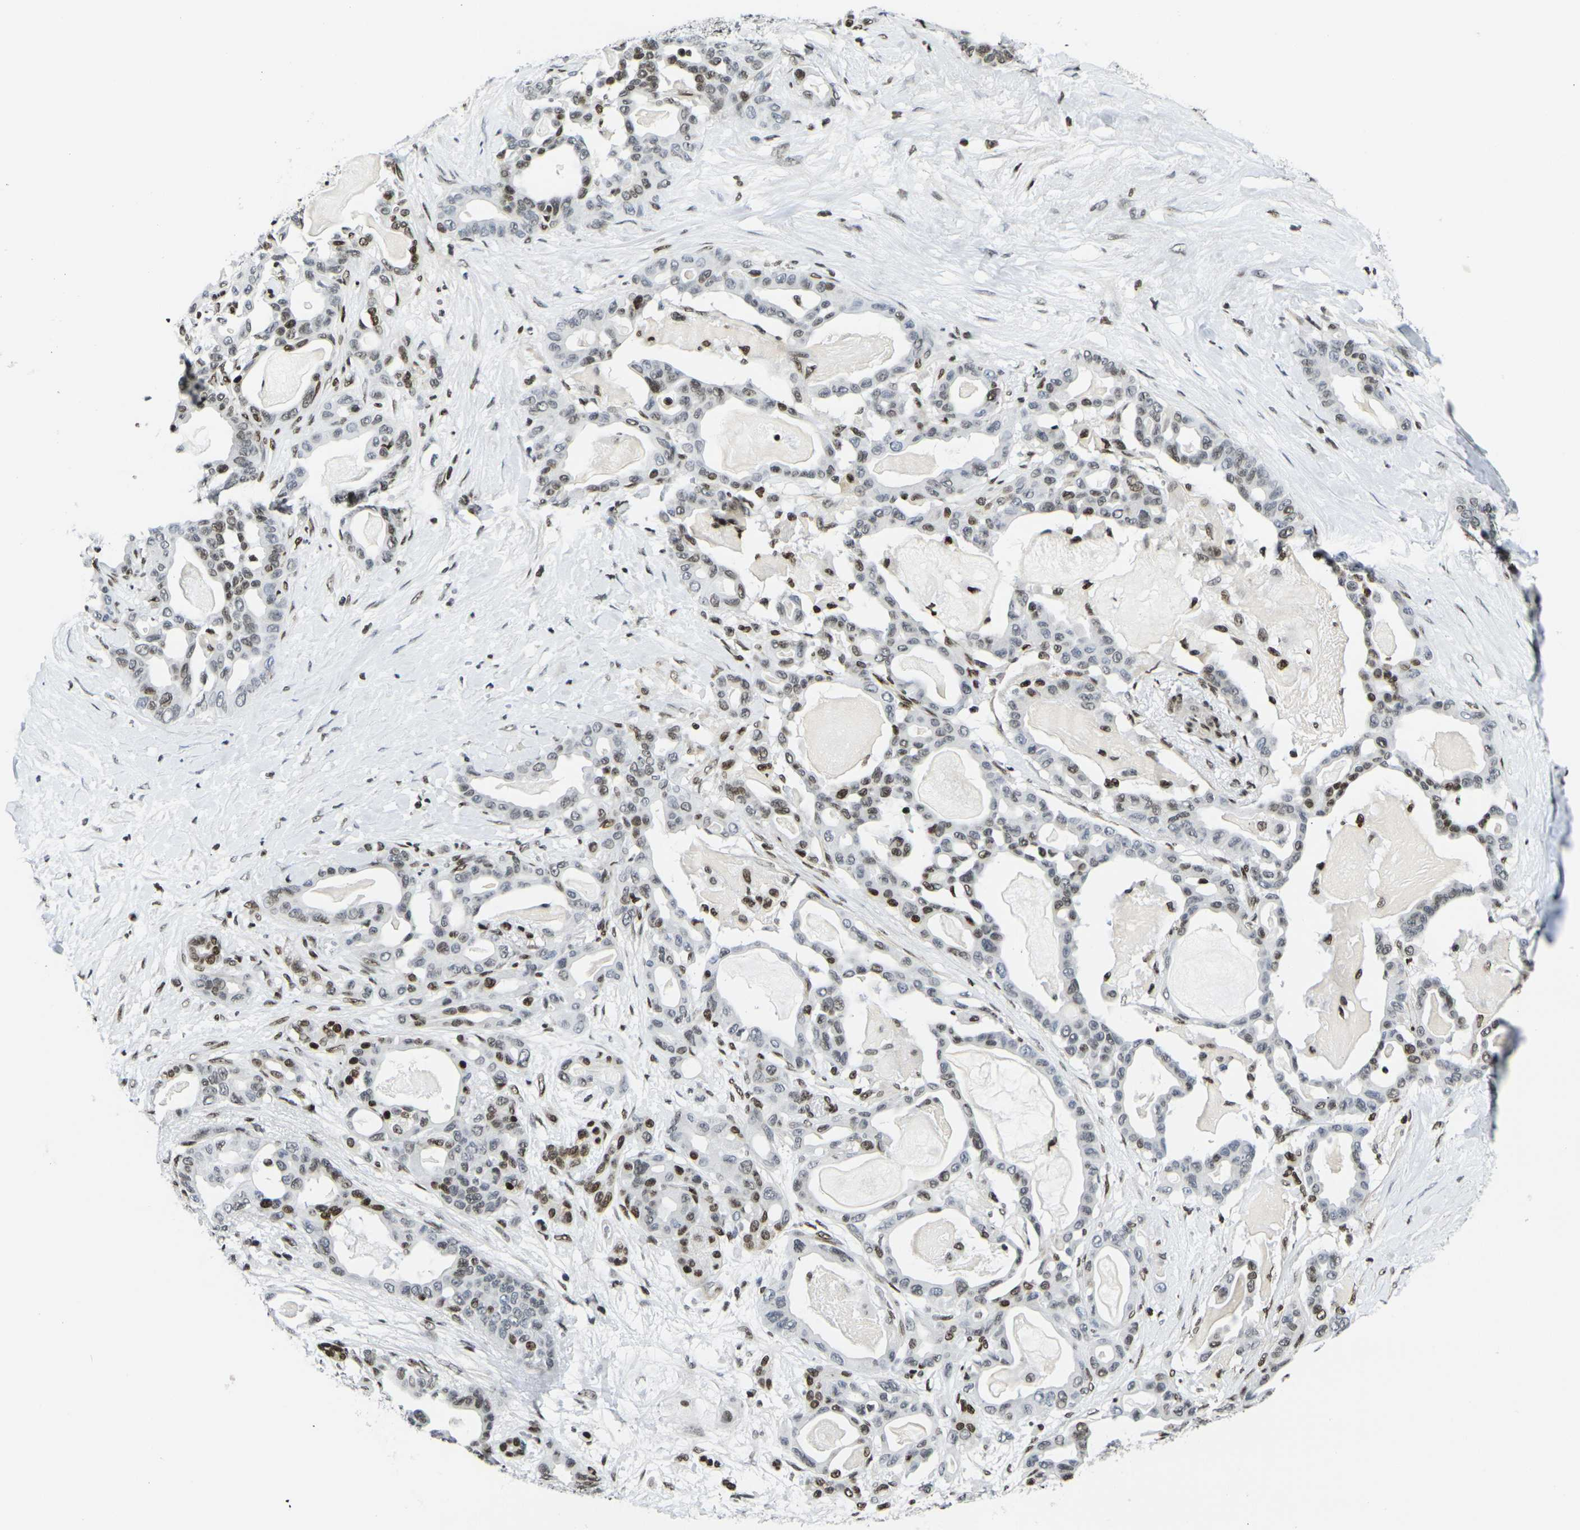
{"staining": {"intensity": "moderate", "quantity": "<25%", "location": "nuclear"}, "tissue": "pancreatic cancer", "cell_type": "Tumor cells", "image_type": "cancer", "snomed": [{"axis": "morphology", "description": "Adenocarcinoma, NOS"}, {"axis": "topography", "description": "Pancreas"}], "caption": "Pancreatic cancer (adenocarcinoma) tissue reveals moderate nuclear staining in about <25% of tumor cells", "gene": "H1-10", "patient": {"sex": "male", "age": 63}}